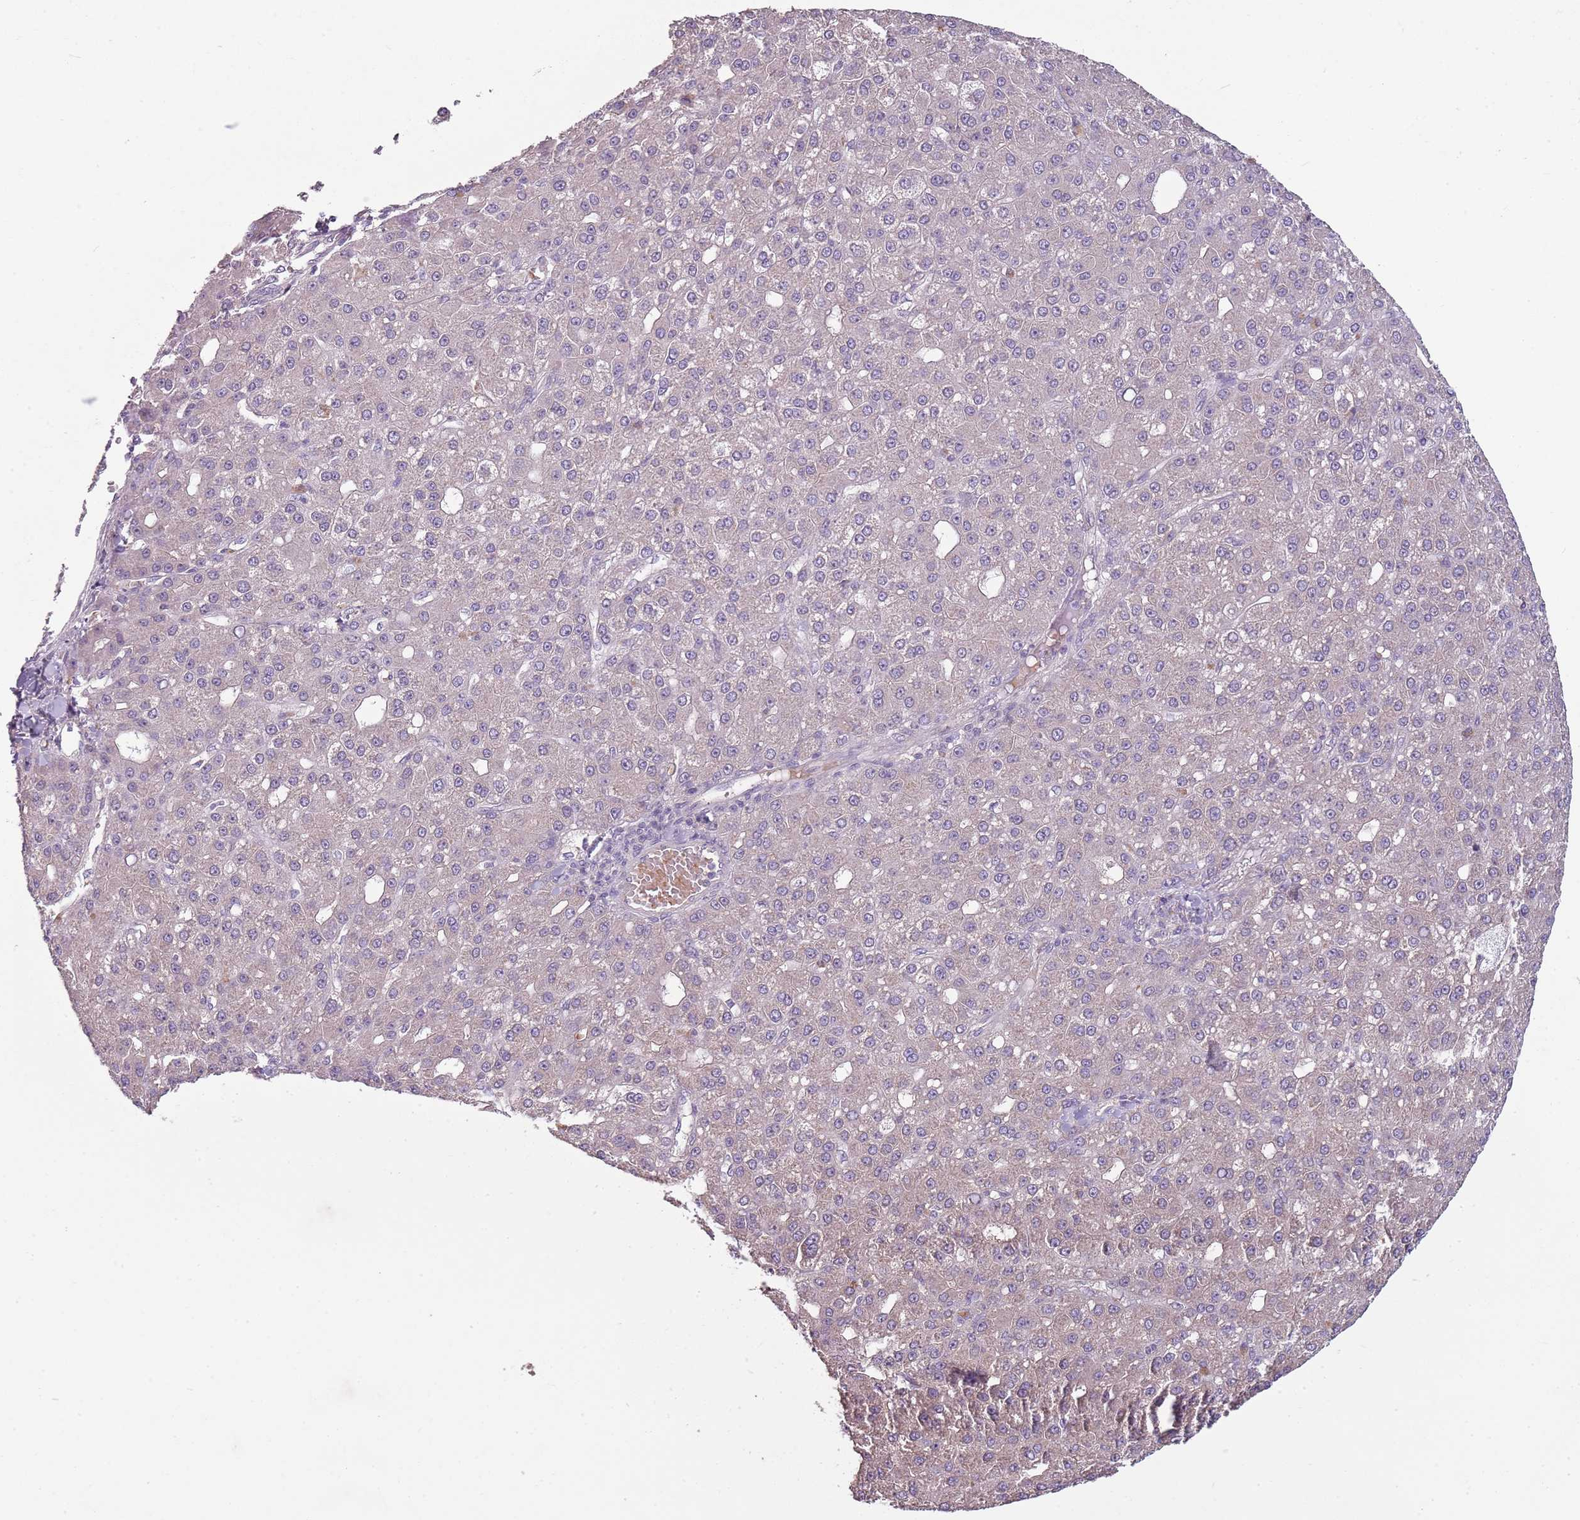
{"staining": {"intensity": "negative", "quantity": "none", "location": "none"}, "tissue": "liver cancer", "cell_type": "Tumor cells", "image_type": "cancer", "snomed": [{"axis": "morphology", "description": "Carcinoma, Hepatocellular, NOS"}, {"axis": "topography", "description": "Liver"}], "caption": "Immunohistochemistry (IHC) photomicrograph of human liver hepatocellular carcinoma stained for a protein (brown), which demonstrates no expression in tumor cells.", "gene": "TEKT4", "patient": {"sex": "male", "age": 67}}